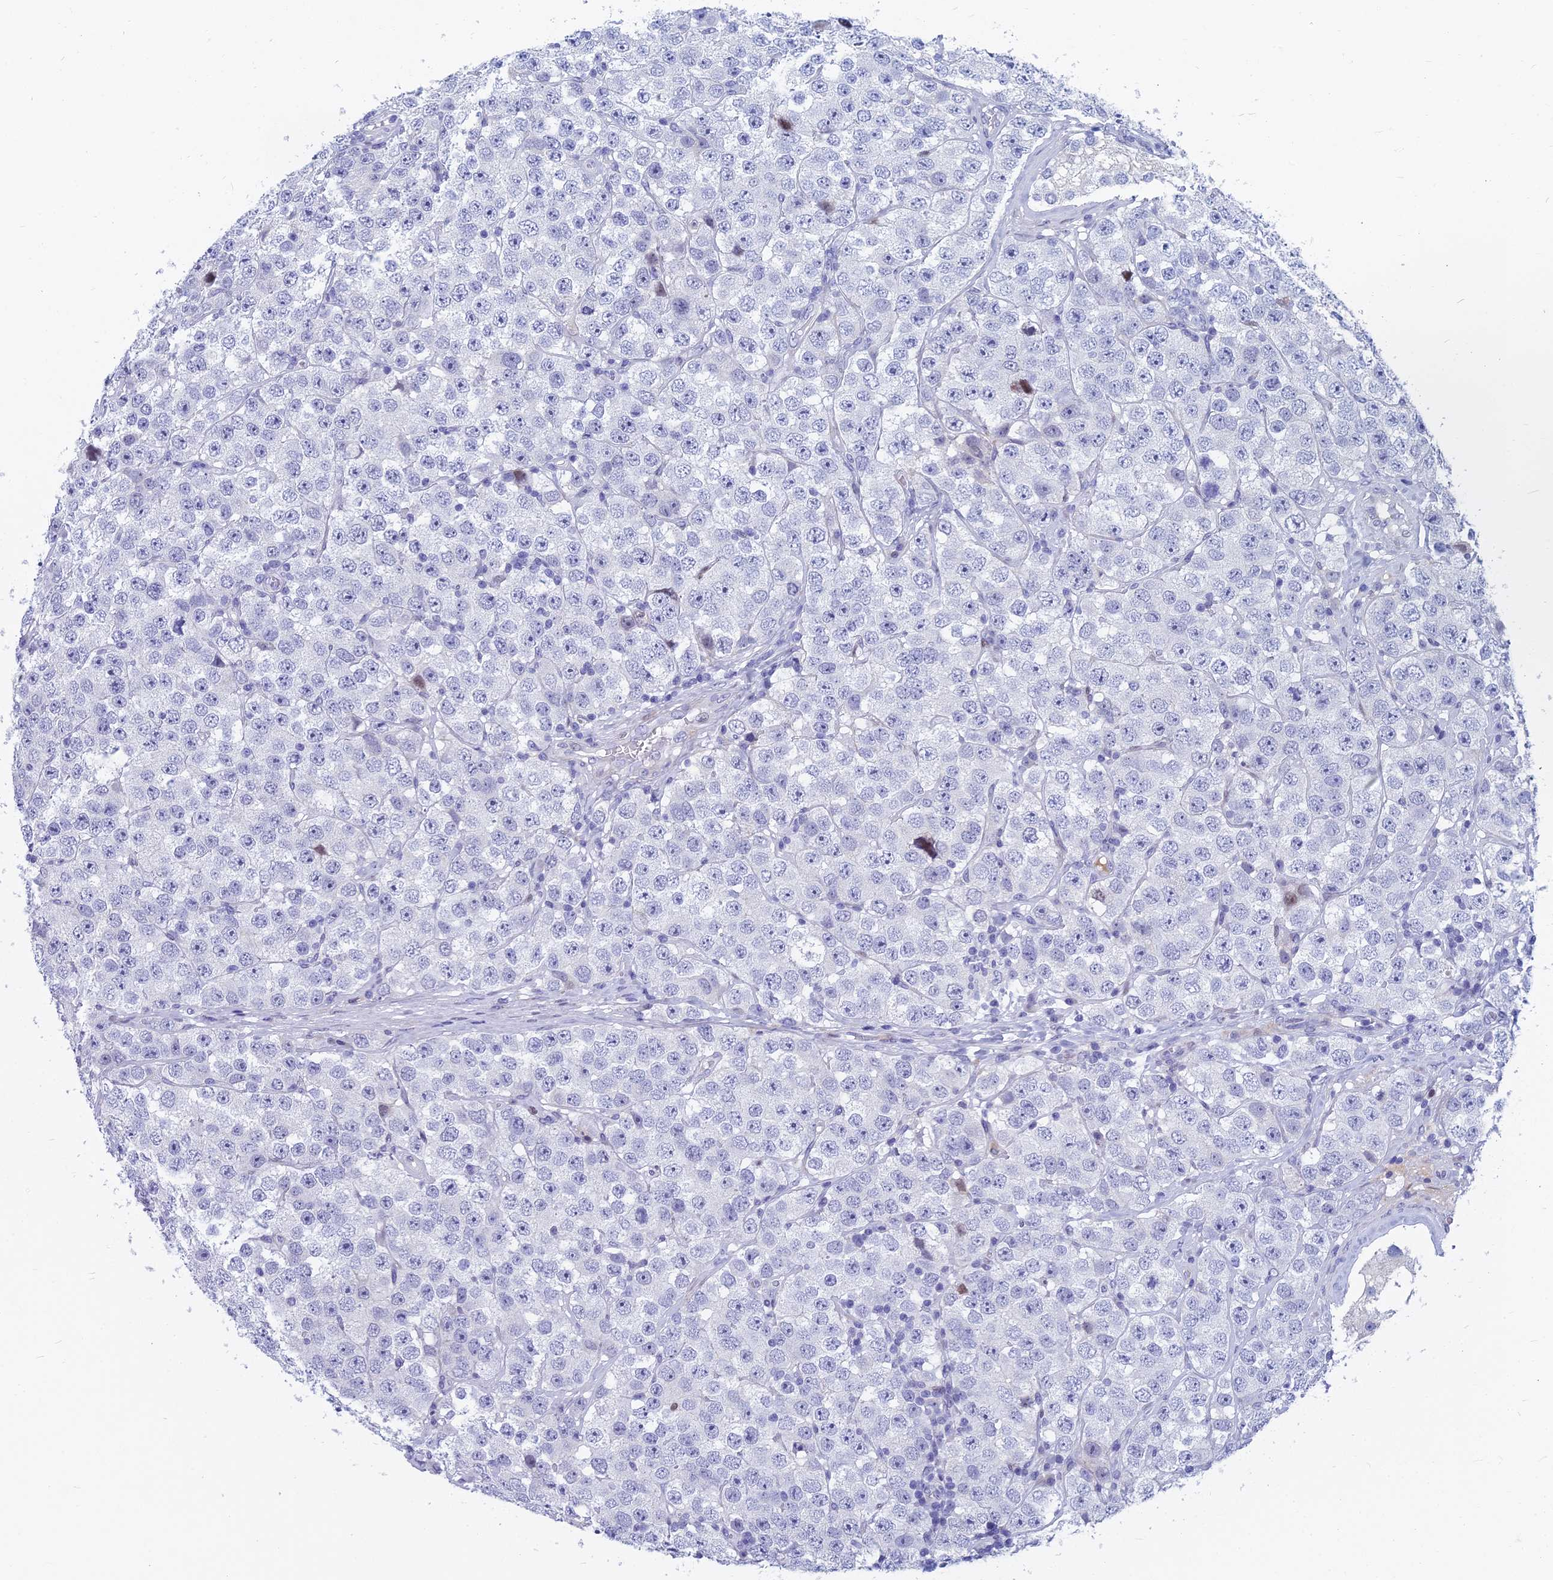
{"staining": {"intensity": "negative", "quantity": "none", "location": "none"}, "tissue": "testis cancer", "cell_type": "Tumor cells", "image_type": "cancer", "snomed": [{"axis": "morphology", "description": "Seminoma, NOS"}, {"axis": "topography", "description": "Testis"}], "caption": "Tumor cells show no significant protein positivity in seminoma (testis).", "gene": "MYBPC2", "patient": {"sex": "male", "age": 28}}